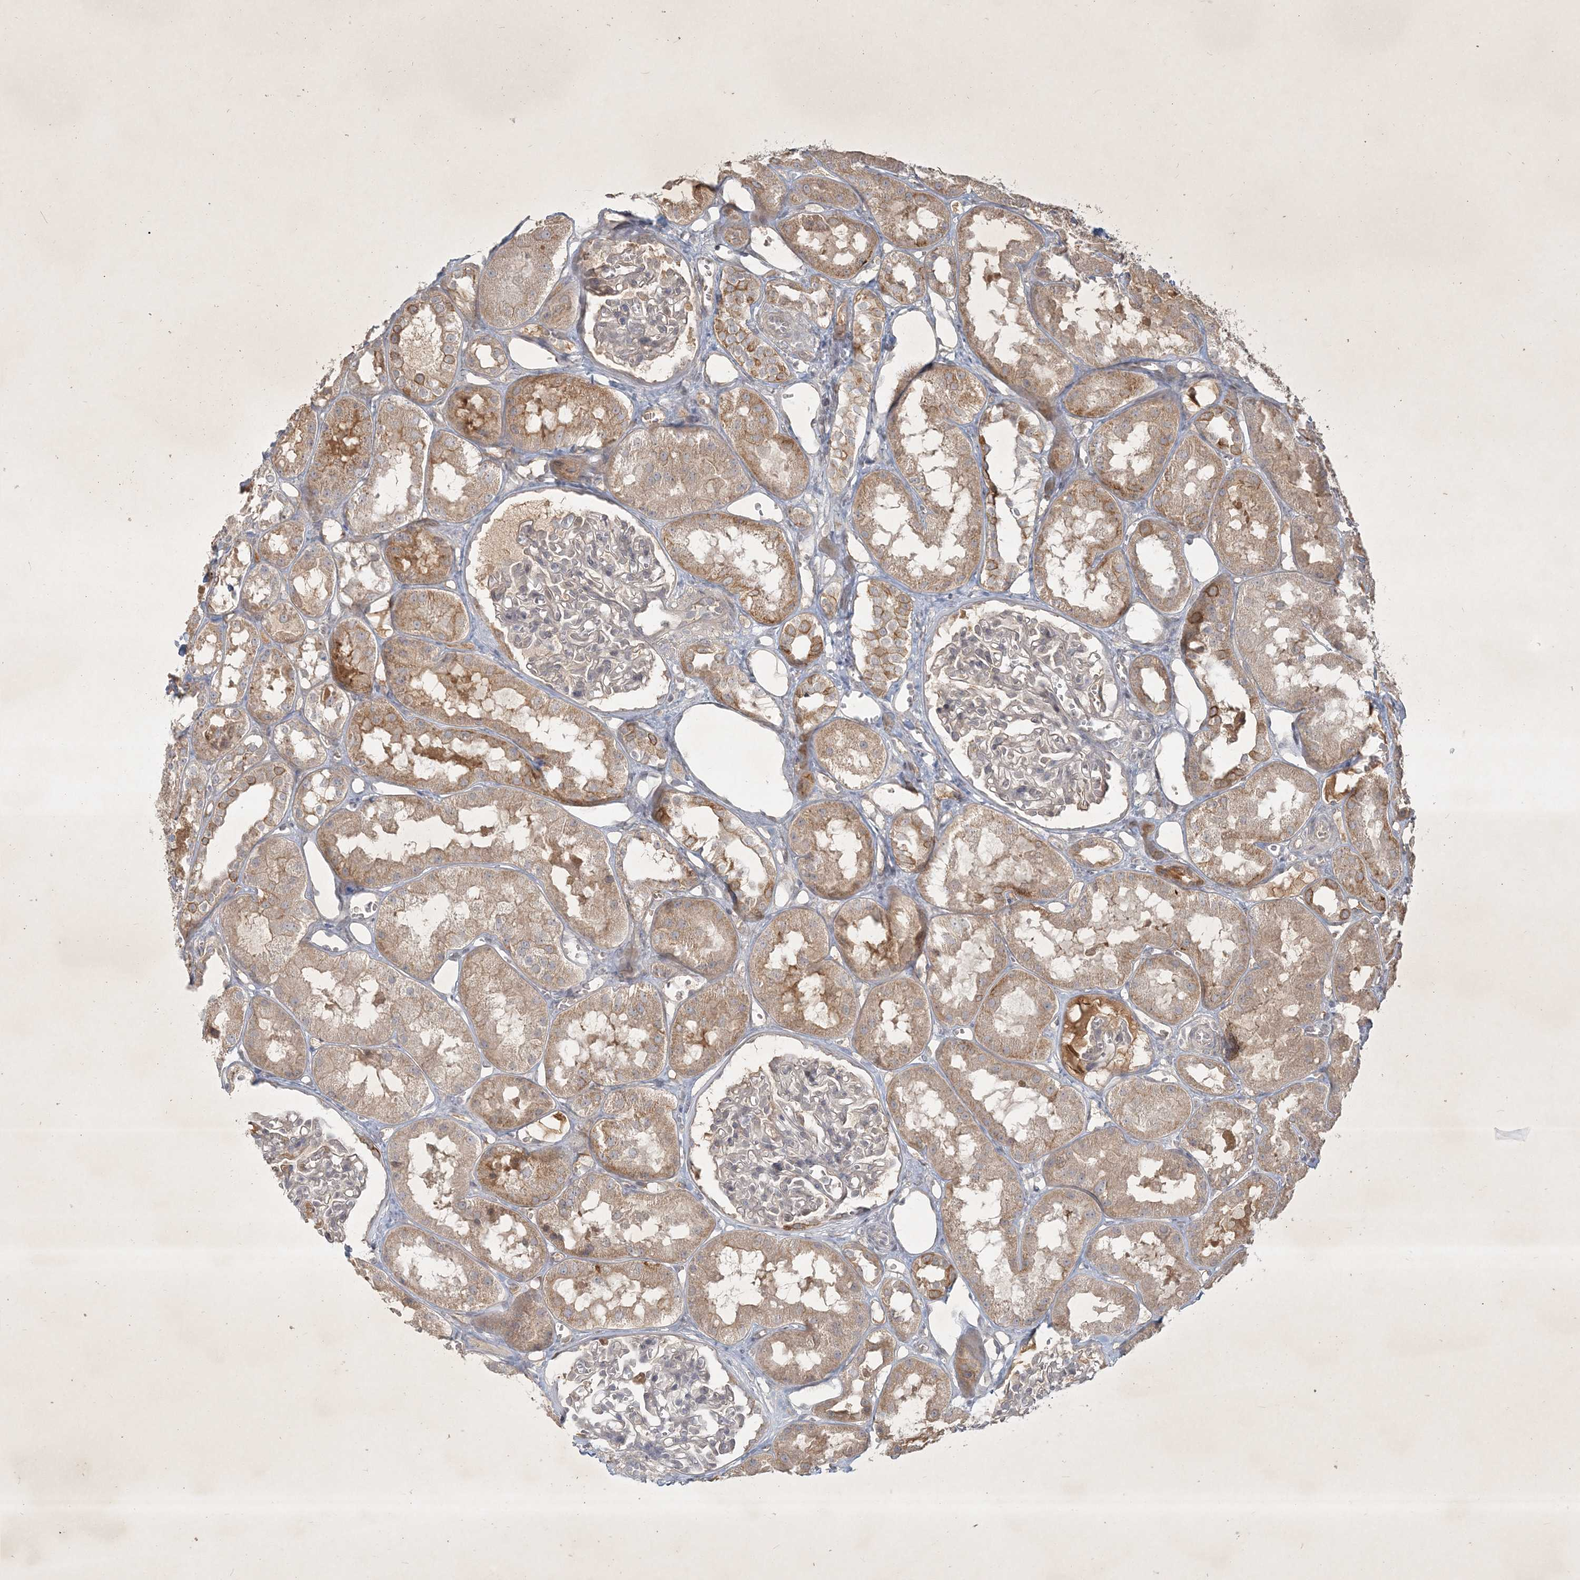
{"staining": {"intensity": "negative", "quantity": "none", "location": "none"}, "tissue": "kidney", "cell_type": "Cells in glomeruli", "image_type": "normal", "snomed": [{"axis": "morphology", "description": "Normal tissue, NOS"}, {"axis": "topography", "description": "Kidney"}], "caption": "The photomicrograph demonstrates no staining of cells in glomeruli in normal kidney.", "gene": "BOD1L2", "patient": {"sex": "male", "age": 16}}